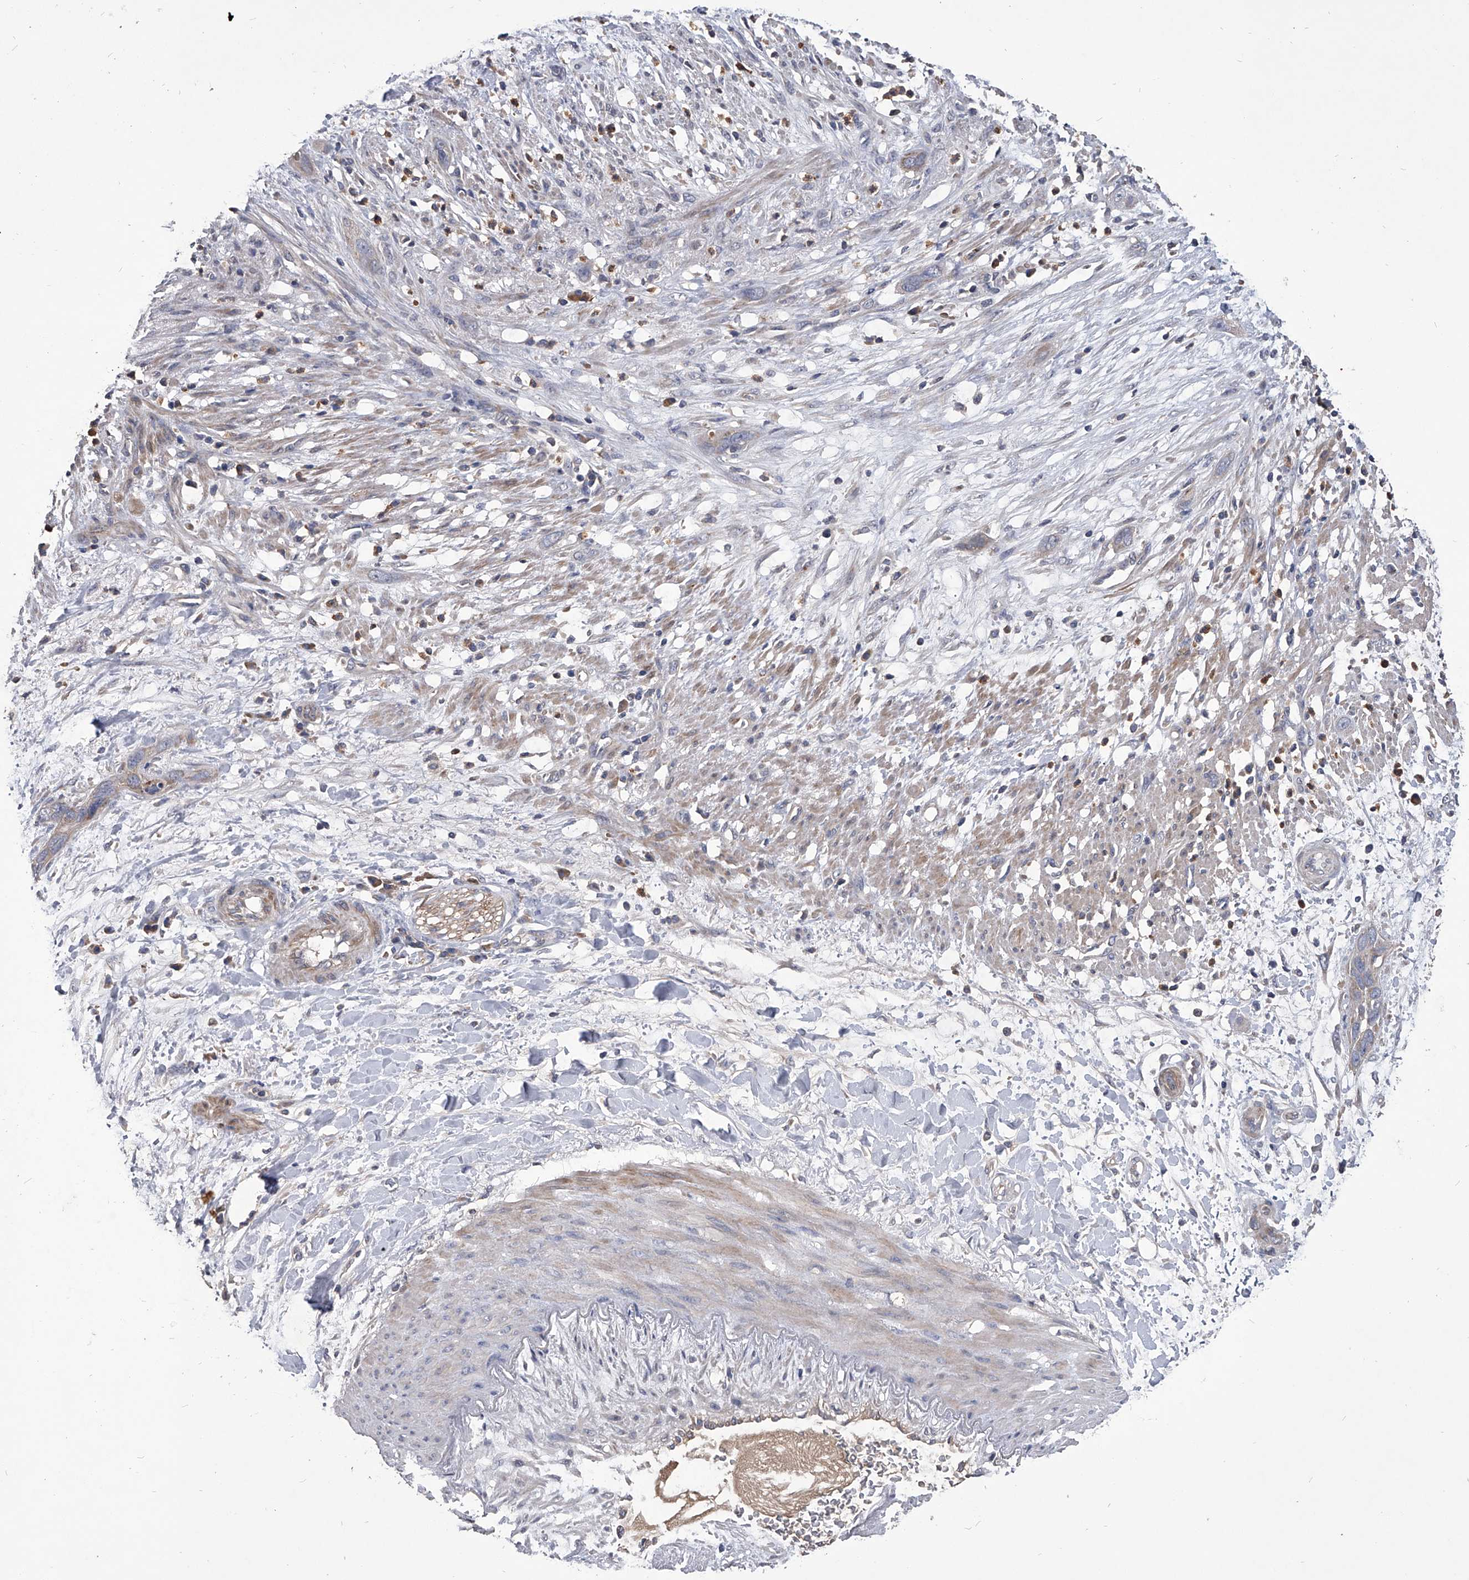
{"staining": {"intensity": "weak", "quantity": "<25%", "location": "cytoplasmic/membranous"}, "tissue": "pancreatic cancer", "cell_type": "Tumor cells", "image_type": "cancer", "snomed": [{"axis": "morphology", "description": "Adenocarcinoma, NOS"}, {"axis": "topography", "description": "Pancreas"}], "caption": "Tumor cells are negative for brown protein staining in pancreatic adenocarcinoma.", "gene": "NRP1", "patient": {"sex": "female", "age": 60}}